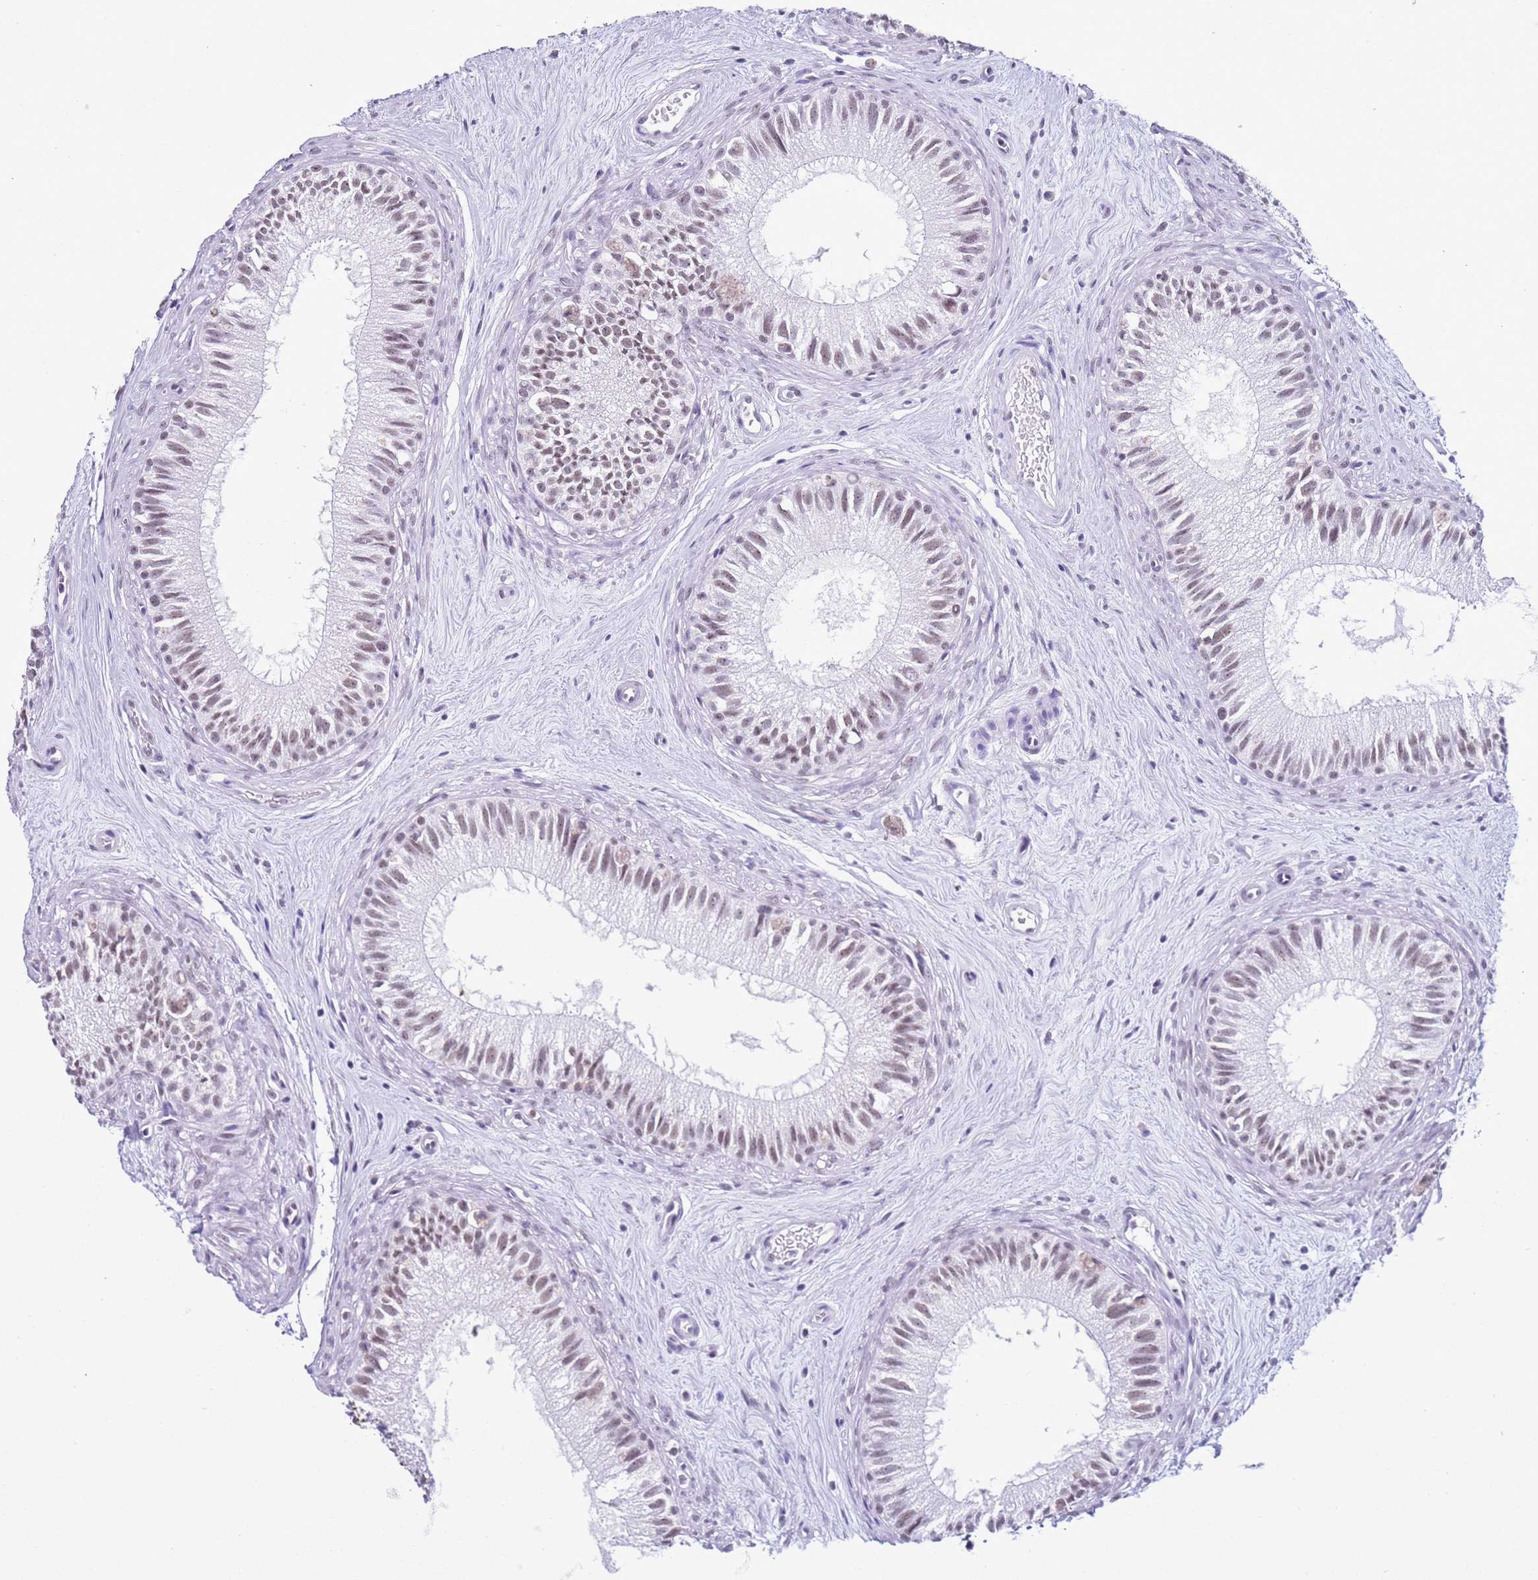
{"staining": {"intensity": "weak", "quantity": ">75%", "location": "nuclear"}, "tissue": "epididymis", "cell_type": "Glandular cells", "image_type": "normal", "snomed": [{"axis": "morphology", "description": "Normal tissue, NOS"}, {"axis": "topography", "description": "Epididymis"}], "caption": "Normal epididymis reveals weak nuclear staining in about >75% of glandular cells (DAB = brown stain, brightfield microscopy at high magnification)..", "gene": "DHX15", "patient": {"sex": "male", "age": 71}}